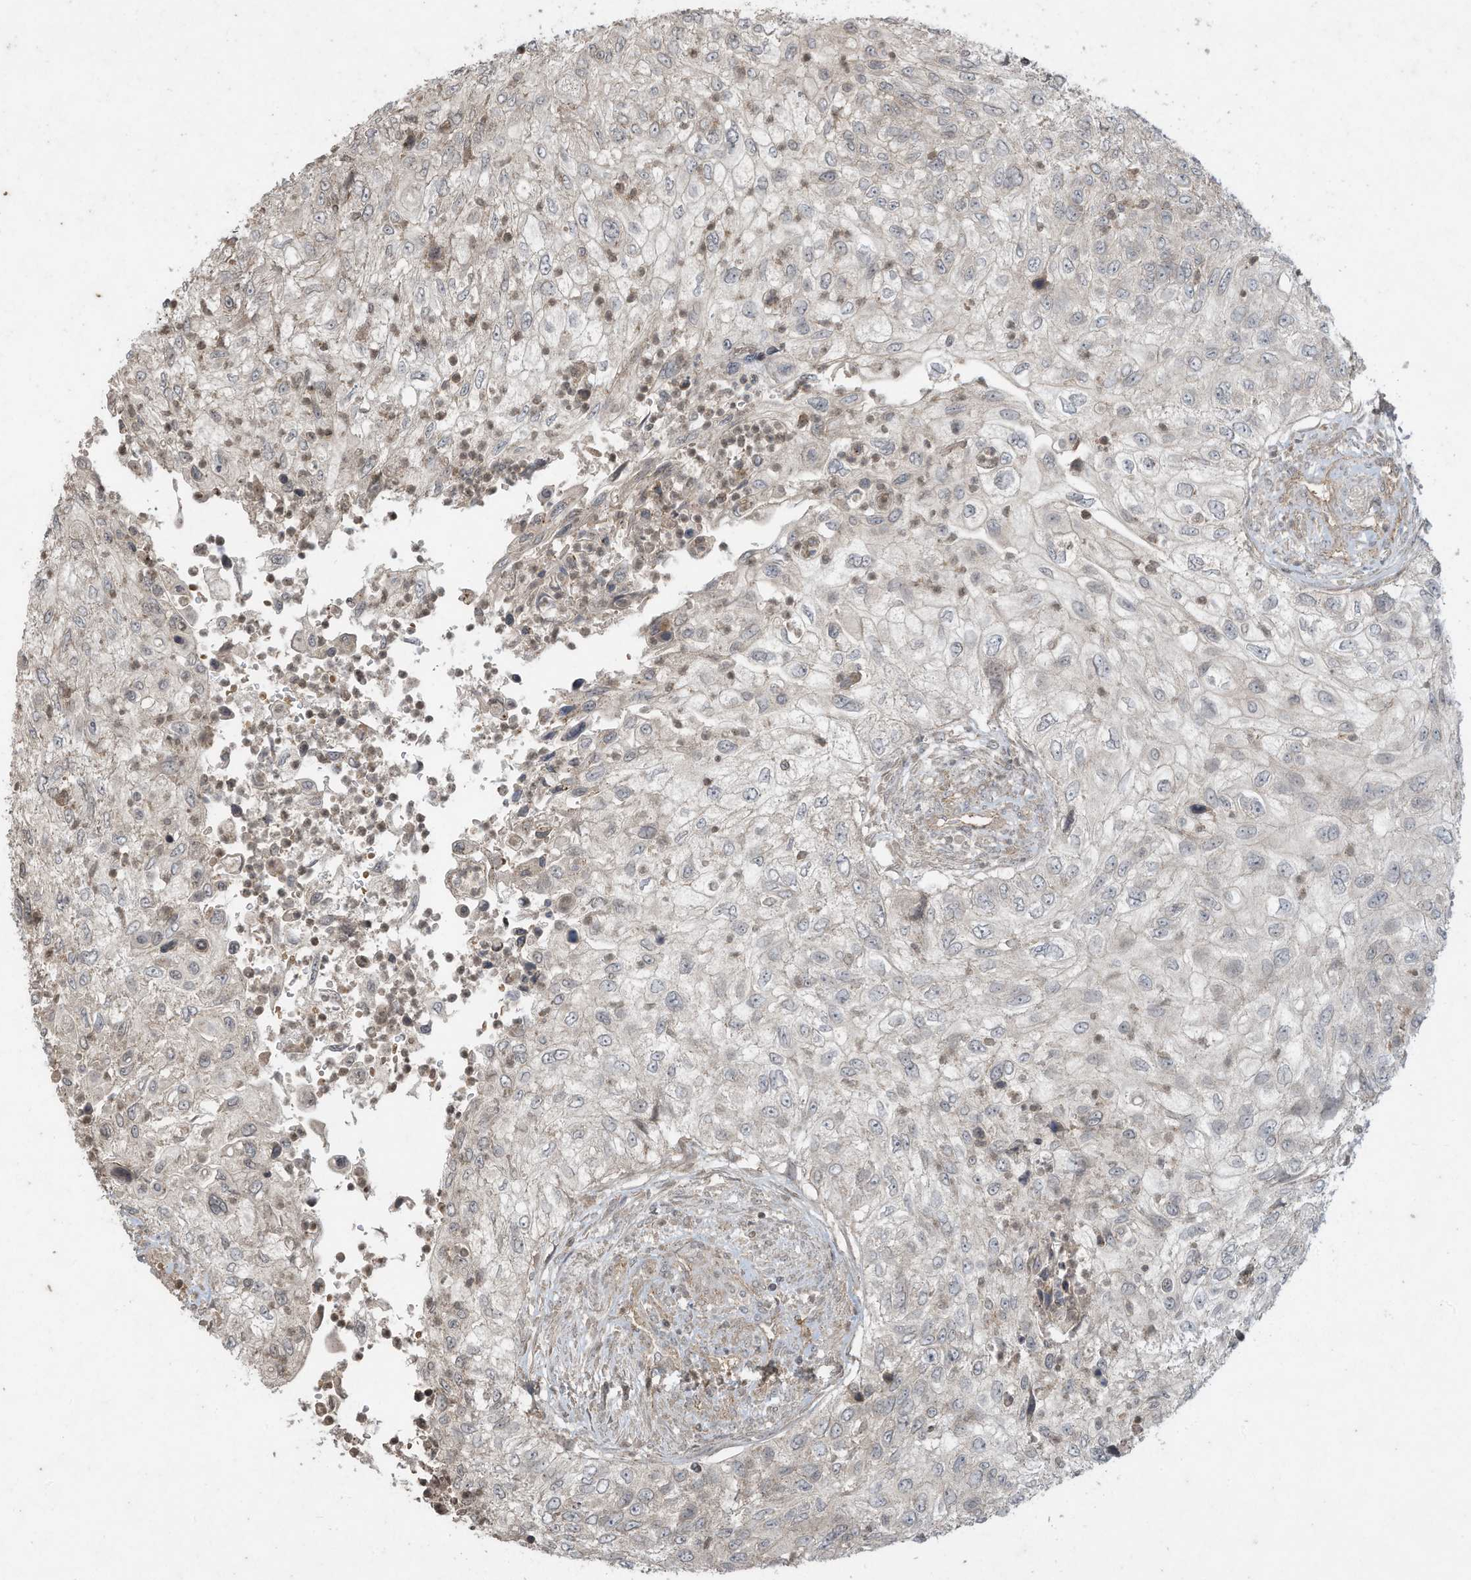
{"staining": {"intensity": "weak", "quantity": "<25%", "location": "nuclear"}, "tissue": "urothelial cancer", "cell_type": "Tumor cells", "image_type": "cancer", "snomed": [{"axis": "morphology", "description": "Urothelial carcinoma, High grade"}, {"axis": "topography", "description": "Urinary bladder"}], "caption": "This photomicrograph is of high-grade urothelial carcinoma stained with immunohistochemistry (IHC) to label a protein in brown with the nuclei are counter-stained blue. There is no staining in tumor cells.", "gene": "MATN2", "patient": {"sex": "female", "age": 60}}